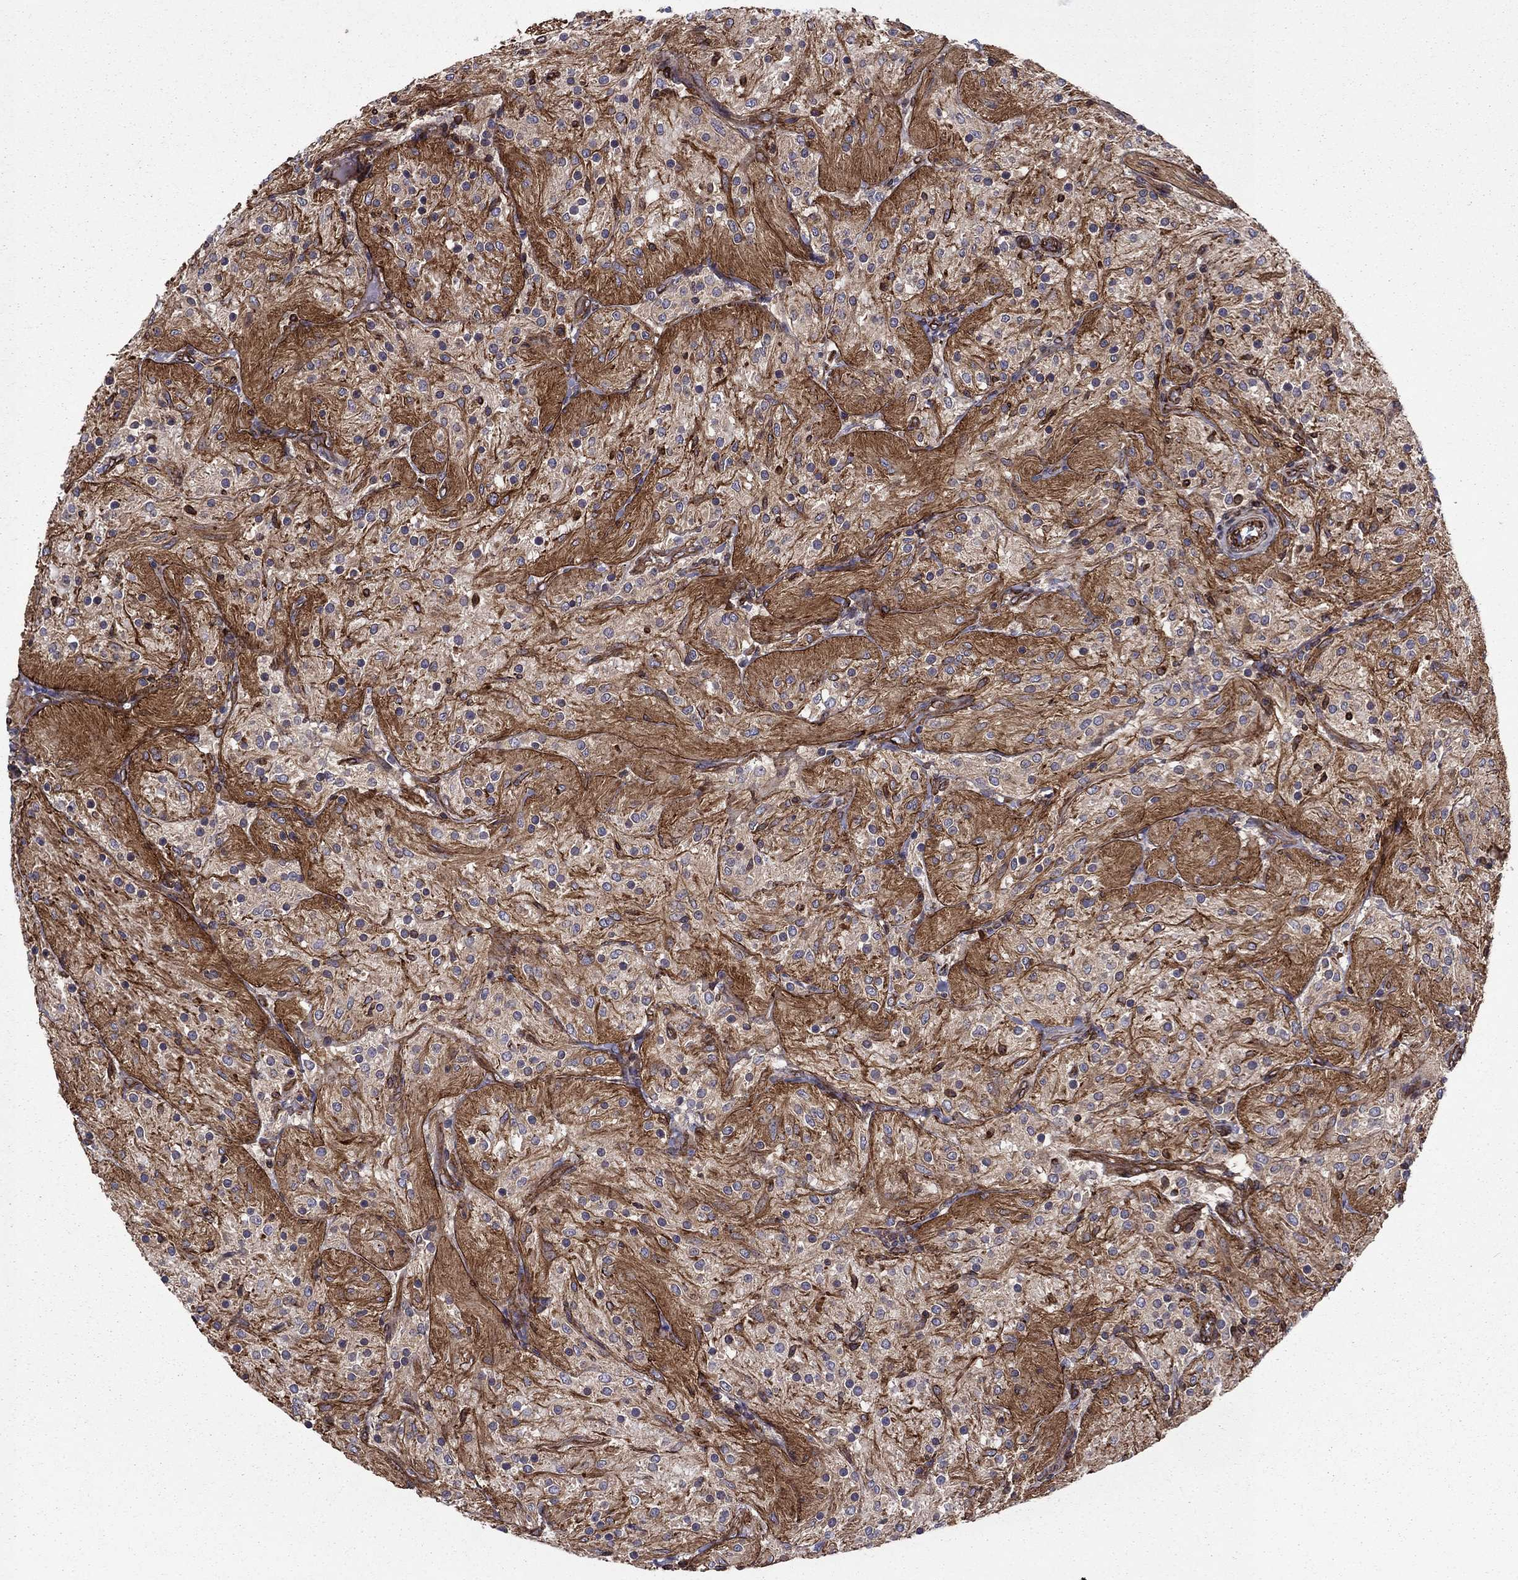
{"staining": {"intensity": "moderate", "quantity": "<25%", "location": "cytoplasmic/membranous"}, "tissue": "glioma", "cell_type": "Tumor cells", "image_type": "cancer", "snomed": [{"axis": "morphology", "description": "Glioma, malignant, Low grade"}, {"axis": "topography", "description": "Brain"}], "caption": "Immunohistochemistry (DAB (3,3'-diaminobenzidine)) staining of human glioma reveals moderate cytoplasmic/membranous protein positivity in approximately <25% of tumor cells.", "gene": "SHMT1", "patient": {"sex": "male", "age": 3}}